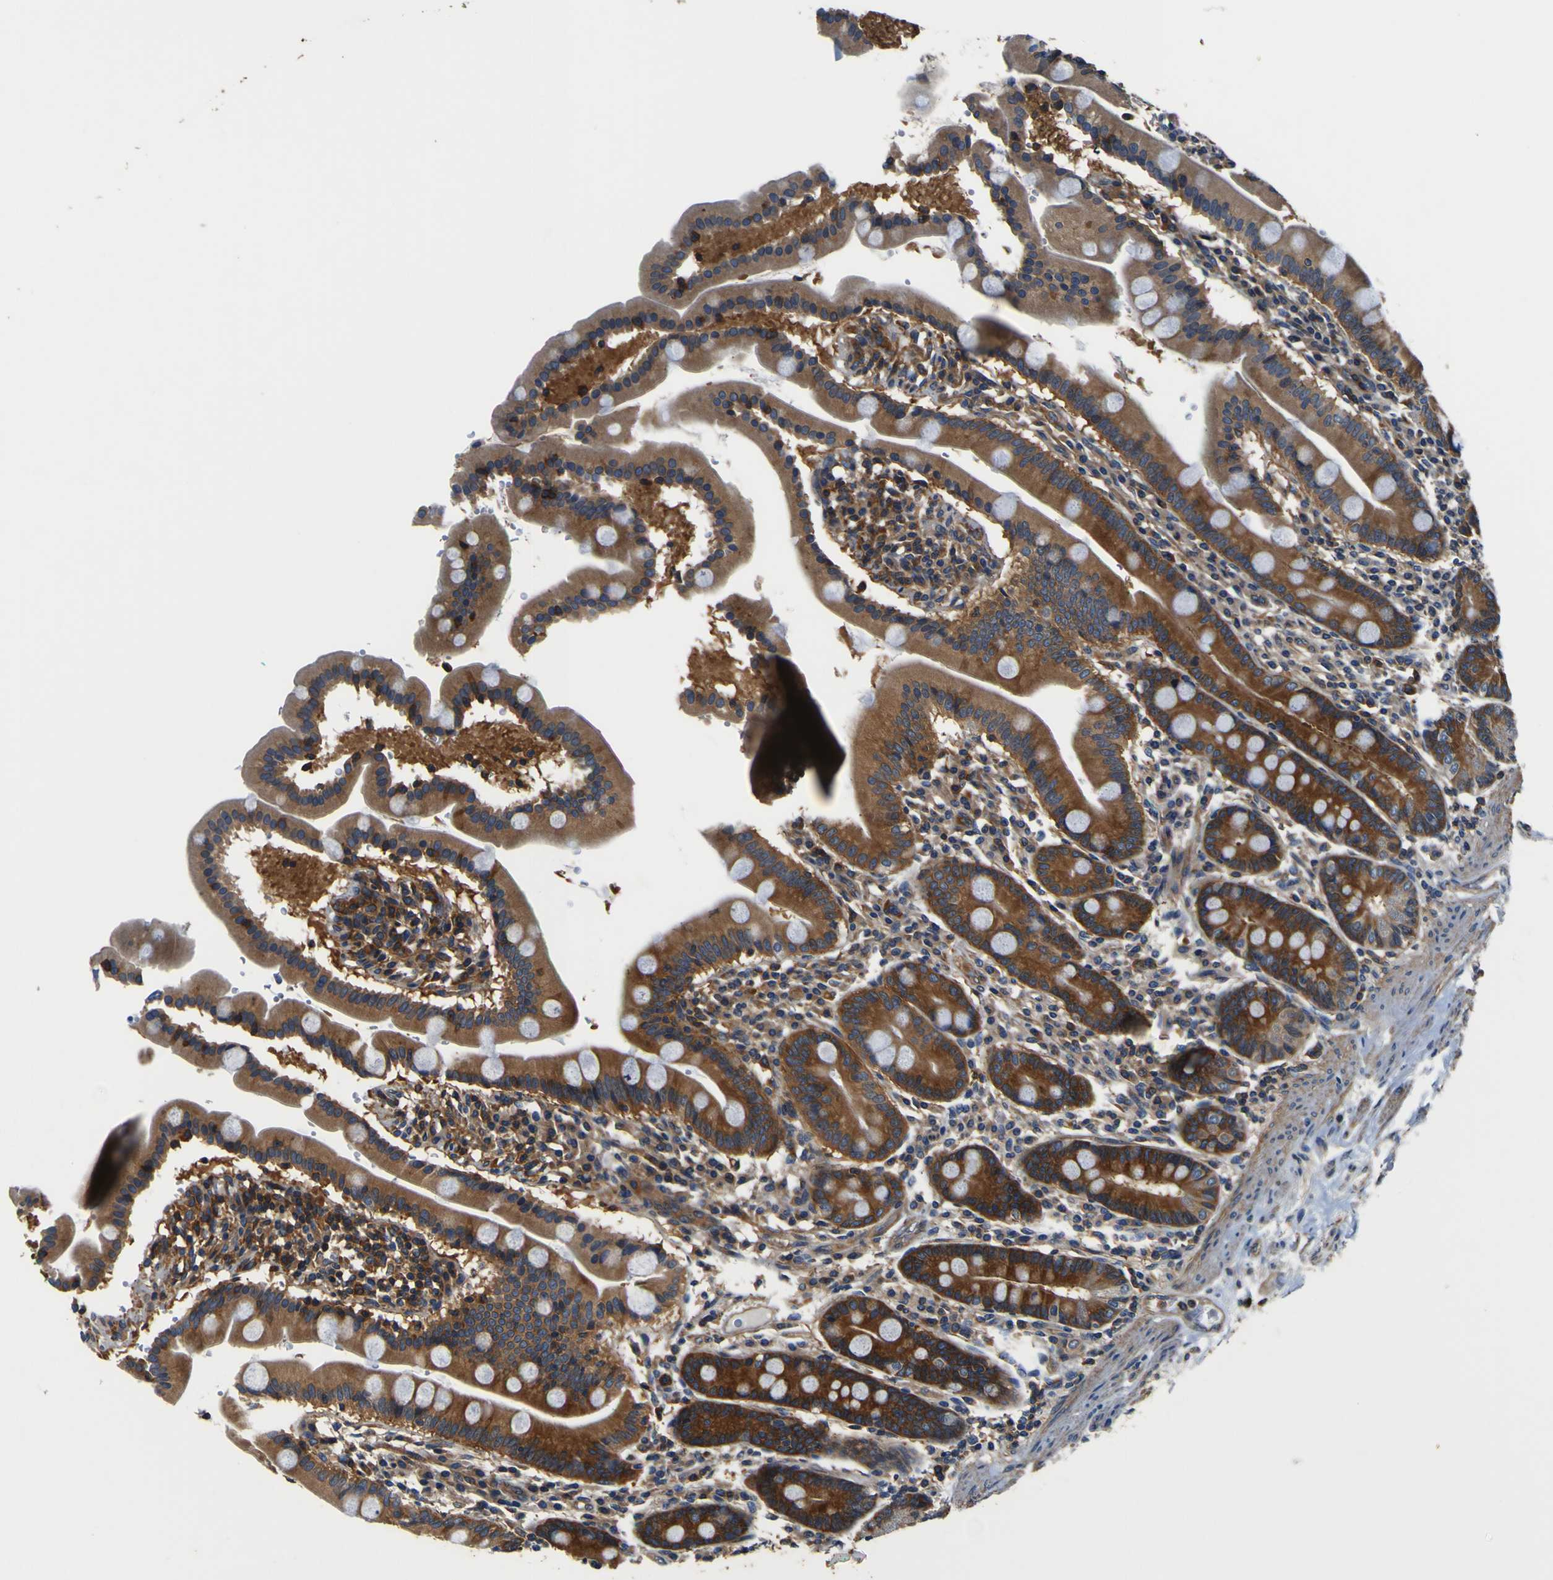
{"staining": {"intensity": "strong", "quantity": ">75%", "location": "cytoplasmic/membranous"}, "tissue": "duodenum", "cell_type": "Glandular cells", "image_type": "normal", "snomed": [{"axis": "morphology", "description": "Normal tissue, NOS"}, {"axis": "topography", "description": "Duodenum"}], "caption": "Human duodenum stained with a protein marker displays strong staining in glandular cells.", "gene": "CNR2", "patient": {"sex": "male", "age": 50}}